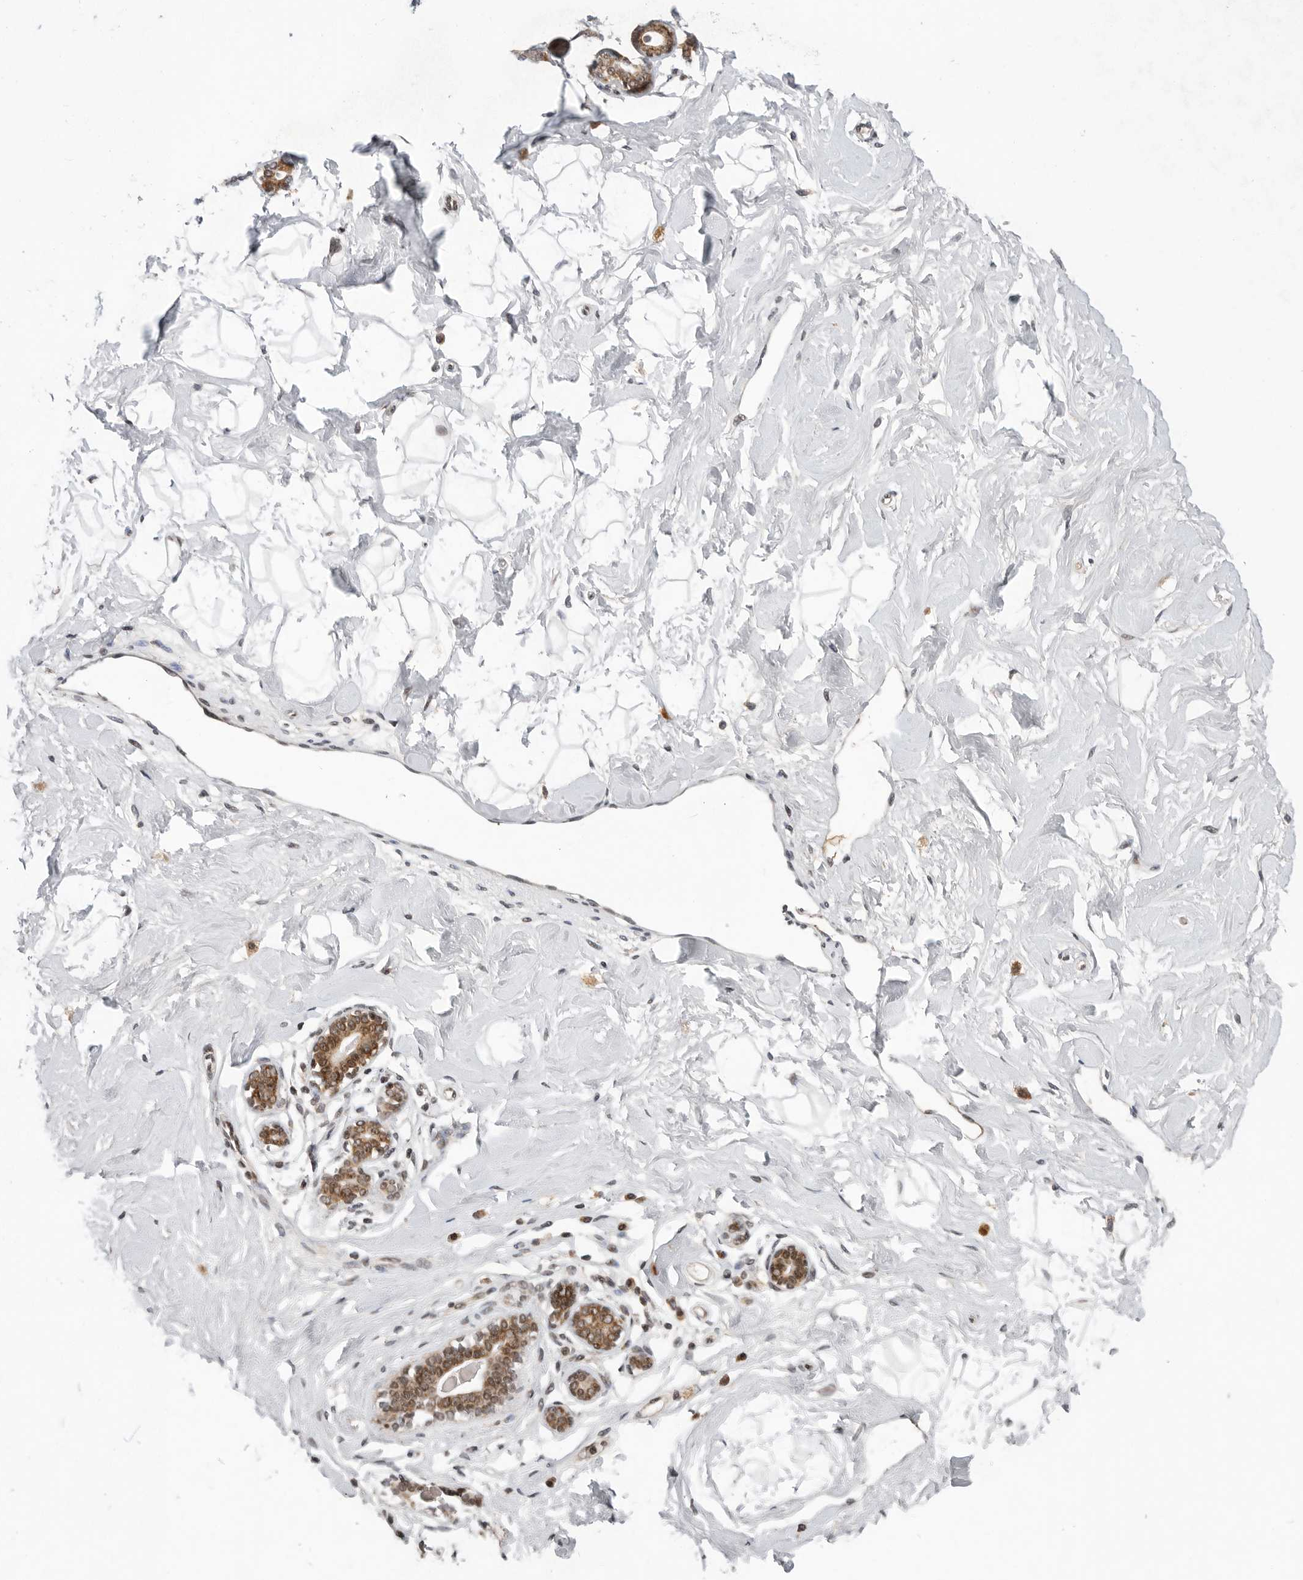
{"staining": {"intensity": "negative", "quantity": "none", "location": "none"}, "tissue": "breast", "cell_type": "Adipocytes", "image_type": "normal", "snomed": [{"axis": "morphology", "description": "Normal tissue, NOS"}, {"axis": "morphology", "description": "Adenoma, NOS"}, {"axis": "topography", "description": "Breast"}], "caption": "This photomicrograph is of unremarkable breast stained with immunohistochemistry (IHC) to label a protein in brown with the nuclei are counter-stained blue. There is no expression in adipocytes.", "gene": "FZD3", "patient": {"sex": "female", "age": 23}}